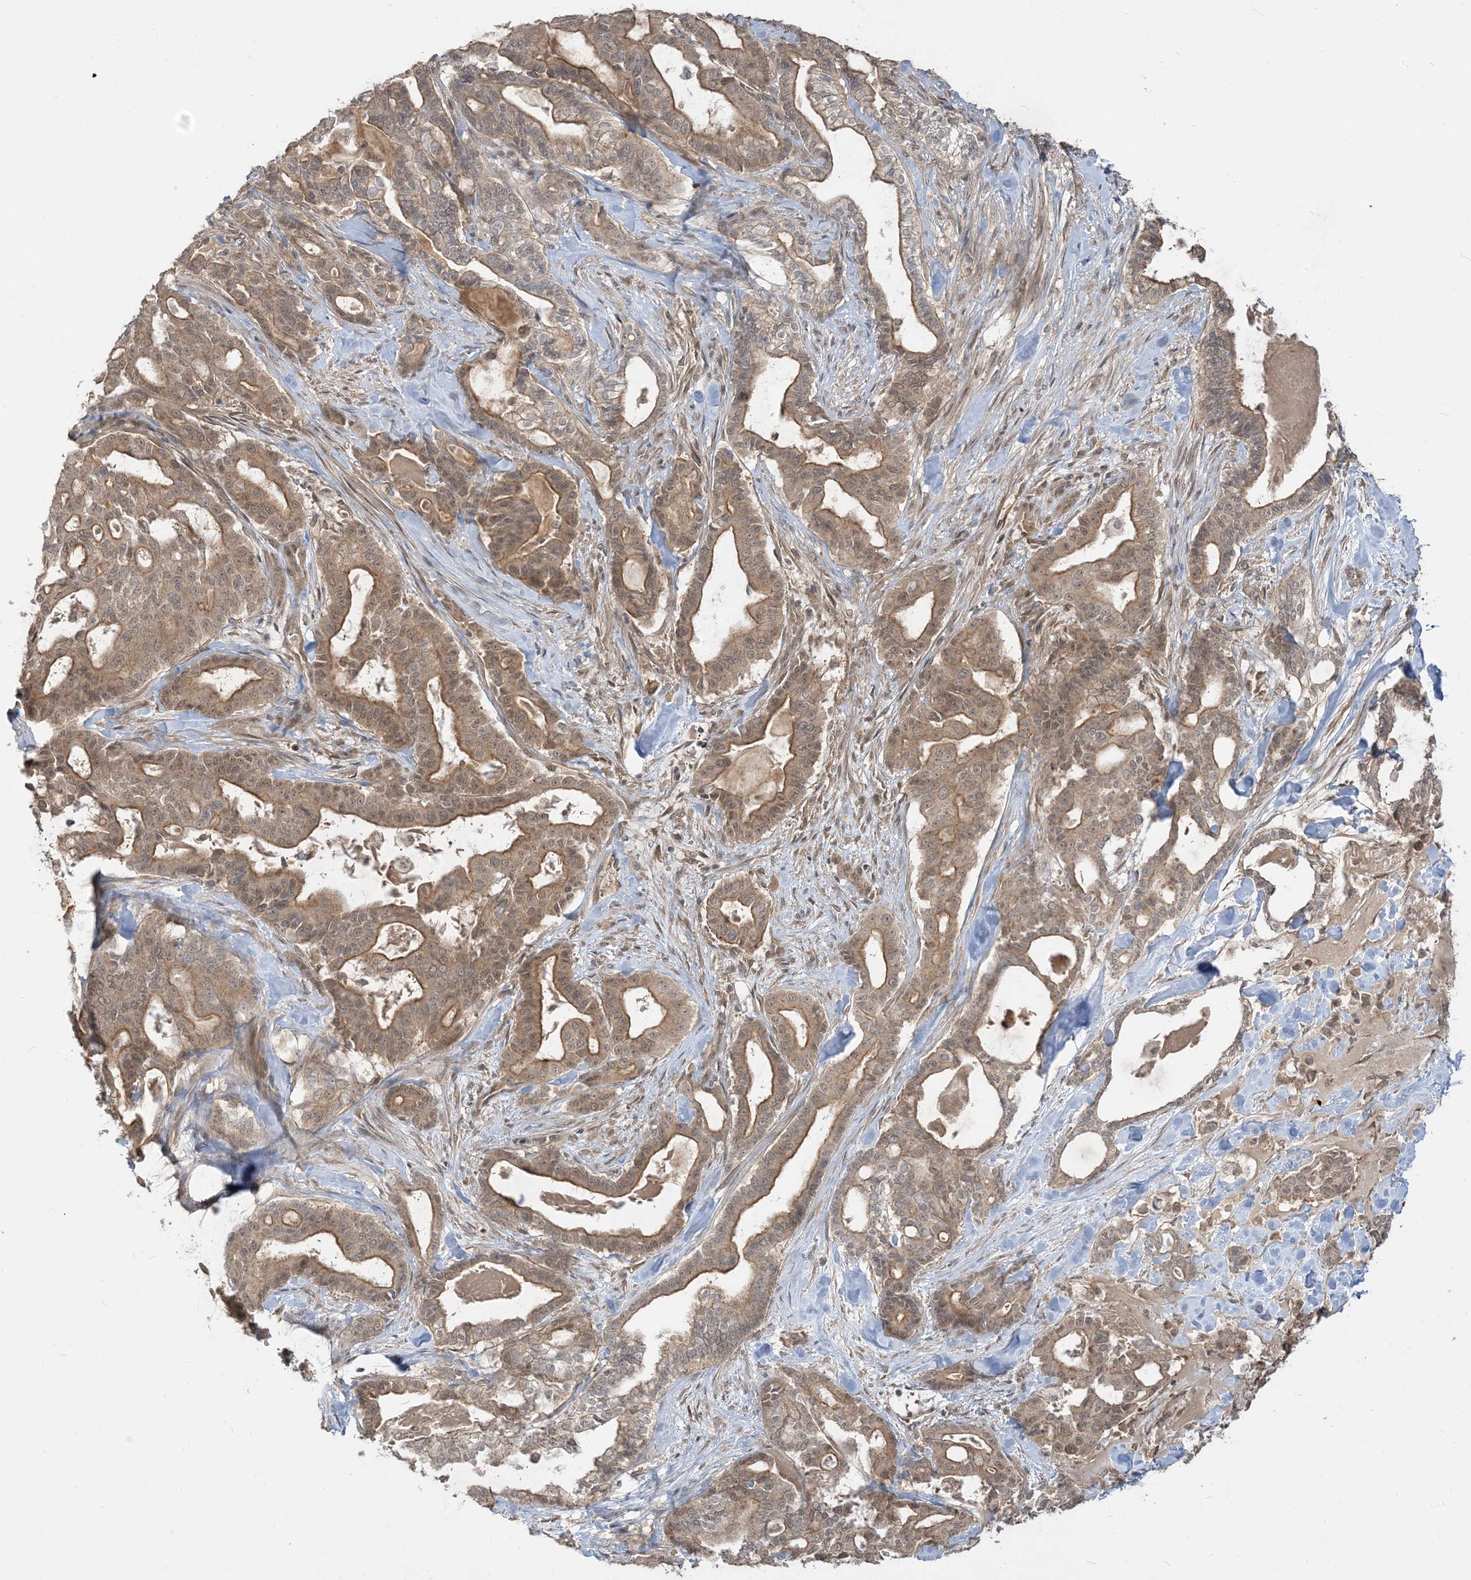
{"staining": {"intensity": "moderate", "quantity": ">75%", "location": "cytoplasmic/membranous,nuclear"}, "tissue": "pancreatic cancer", "cell_type": "Tumor cells", "image_type": "cancer", "snomed": [{"axis": "morphology", "description": "Adenocarcinoma, NOS"}, {"axis": "topography", "description": "Pancreas"}], "caption": "An image of human pancreatic cancer (adenocarcinoma) stained for a protein exhibits moderate cytoplasmic/membranous and nuclear brown staining in tumor cells. The protein is stained brown, and the nuclei are stained in blue (DAB (3,3'-diaminobenzidine) IHC with brightfield microscopy, high magnification).", "gene": "TBCC", "patient": {"sex": "male", "age": 63}}